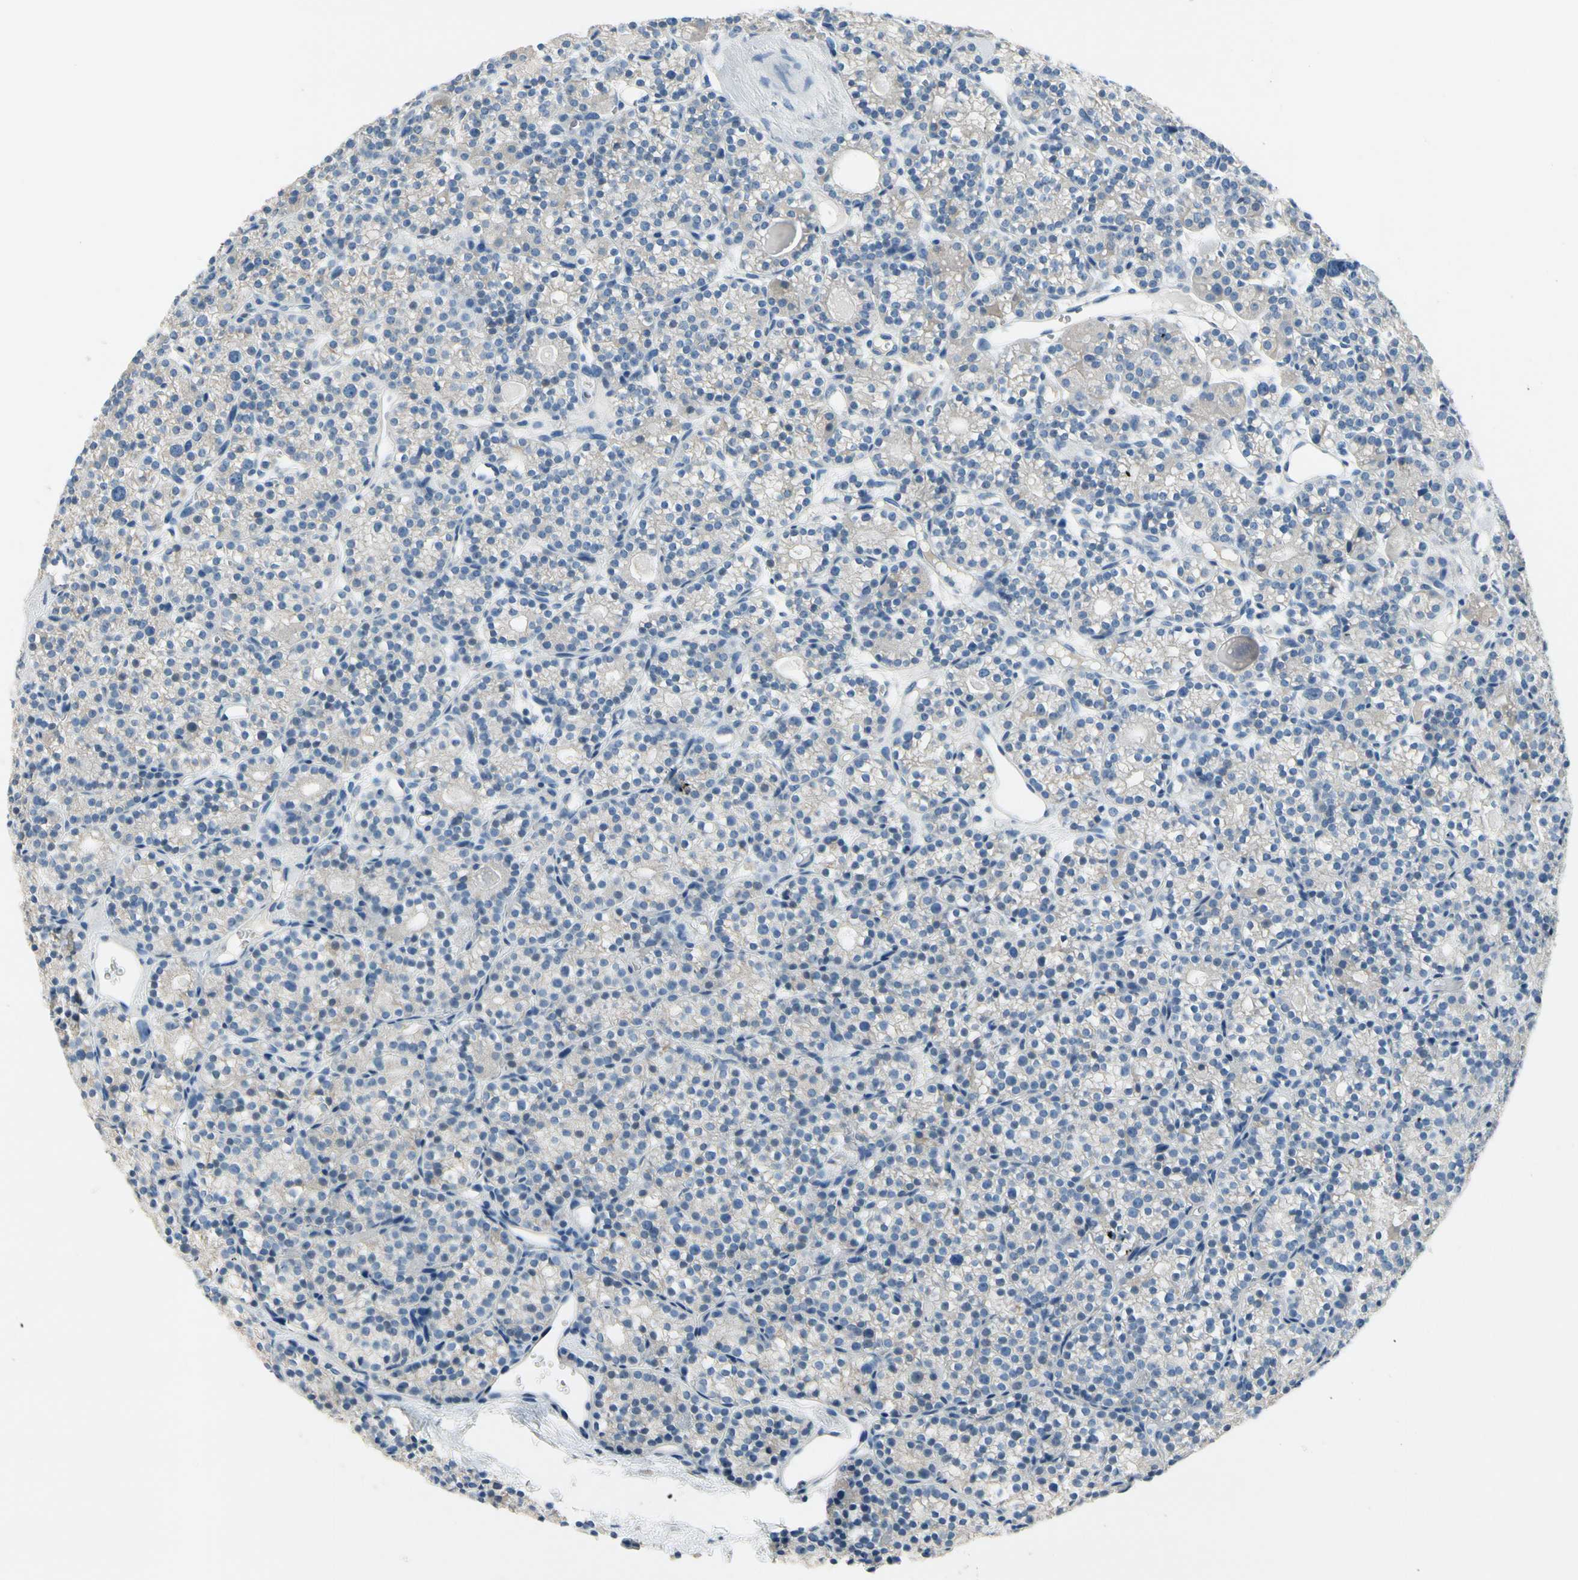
{"staining": {"intensity": "weak", "quantity": "25%-75%", "location": "cytoplasmic/membranous"}, "tissue": "parathyroid gland", "cell_type": "Glandular cells", "image_type": "normal", "snomed": [{"axis": "morphology", "description": "Normal tissue, NOS"}, {"axis": "topography", "description": "Parathyroid gland"}], "caption": "Glandular cells exhibit weak cytoplasmic/membranous positivity in about 25%-75% of cells in normal parathyroid gland.", "gene": "CKAP2", "patient": {"sex": "female", "age": 64}}